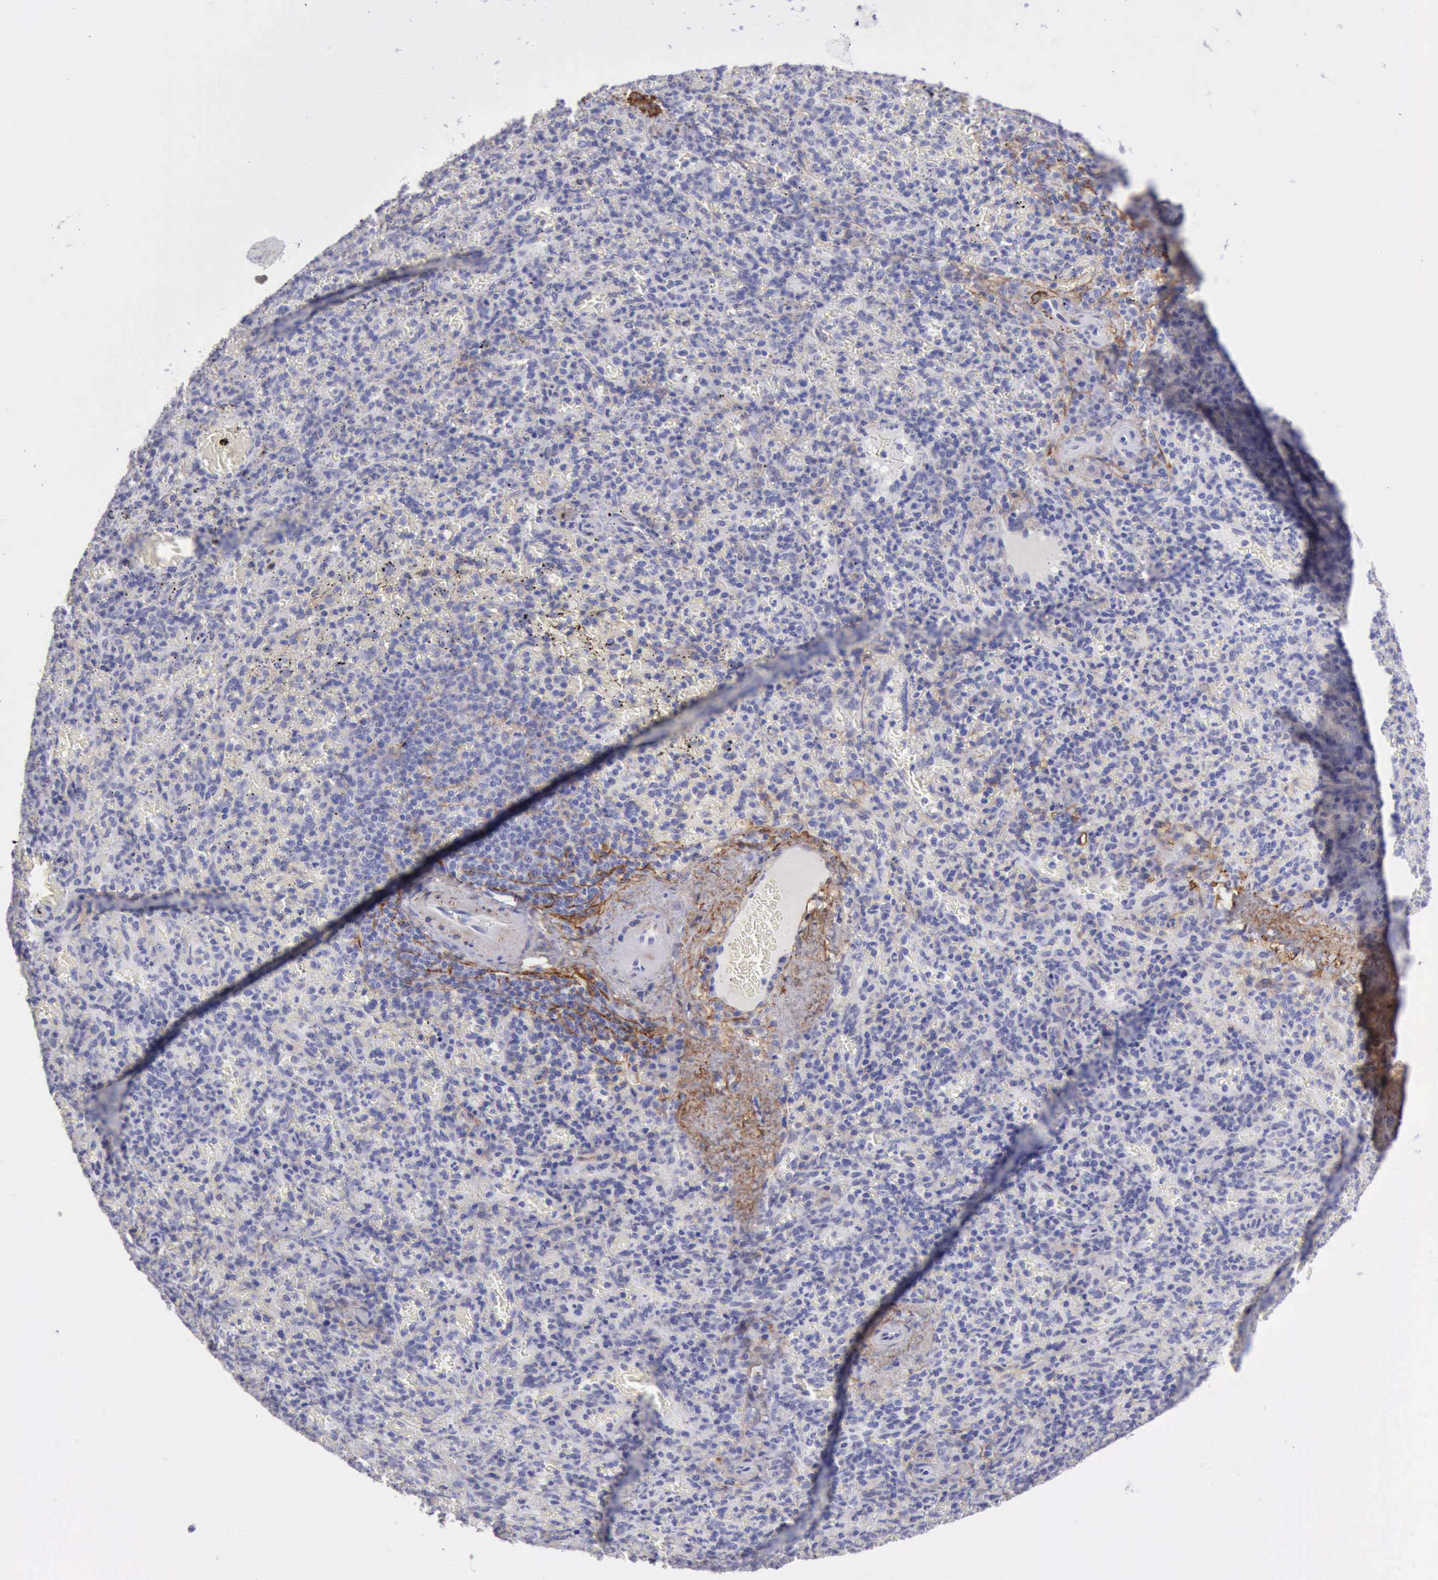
{"staining": {"intensity": "negative", "quantity": "none", "location": "none"}, "tissue": "spleen", "cell_type": "Cells in red pulp", "image_type": "normal", "snomed": [{"axis": "morphology", "description": "Normal tissue, NOS"}, {"axis": "topography", "description": "Spleen"}], "caption": "This image is of benign spleen stained with IHC to label a protein in brown with the nuclei are counter-stained blue. There is no expression in cells in red pulp.", "gene": "AOC3", "patient": {"sex": "female", "age": 50}}